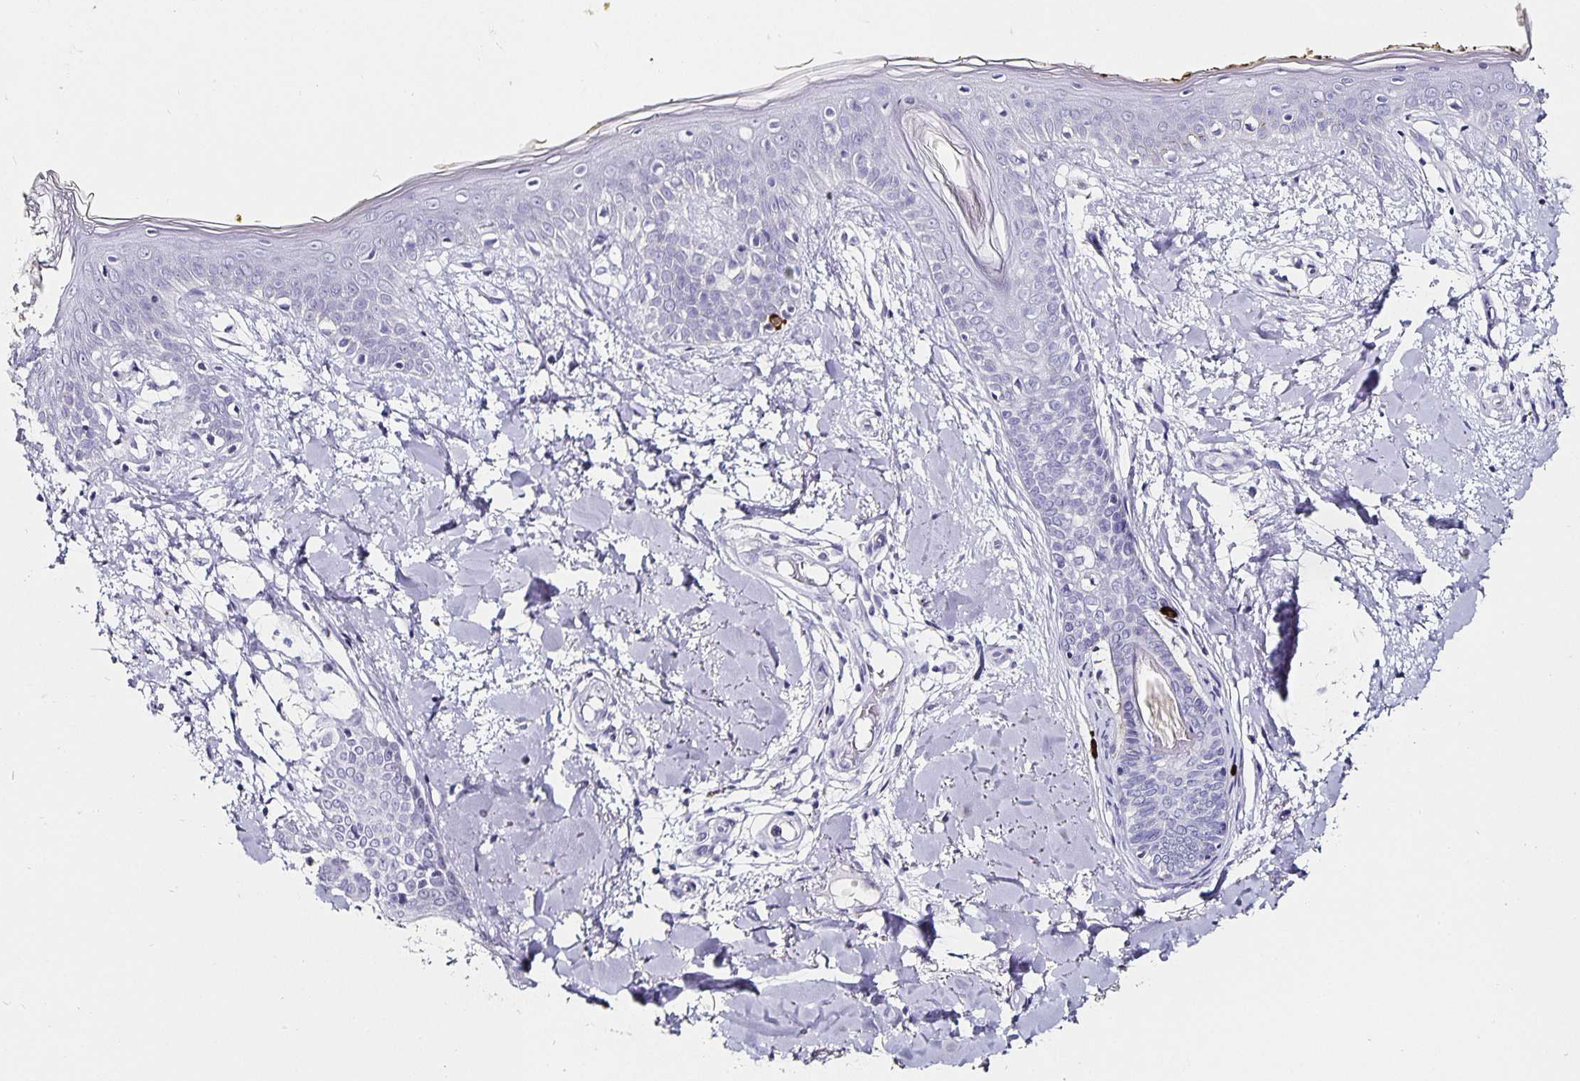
{"staining": {"intensity": "negative", "quantity": "none", "location": "none"}, "tissue": "skin", "cell_type": "Fibroblasts", "image_type": "normal", "snomed": [{"axis": "morphology", "description": "Normal tissue, NOS"}, {"axis": "topography", "description": "Skin"}], "caption": "Immunohistochemical staining of normal skin reveals no significant expression in fibroblasts.", "gene": "CHGA", "patient": {"sex": "female", "age": 34}}